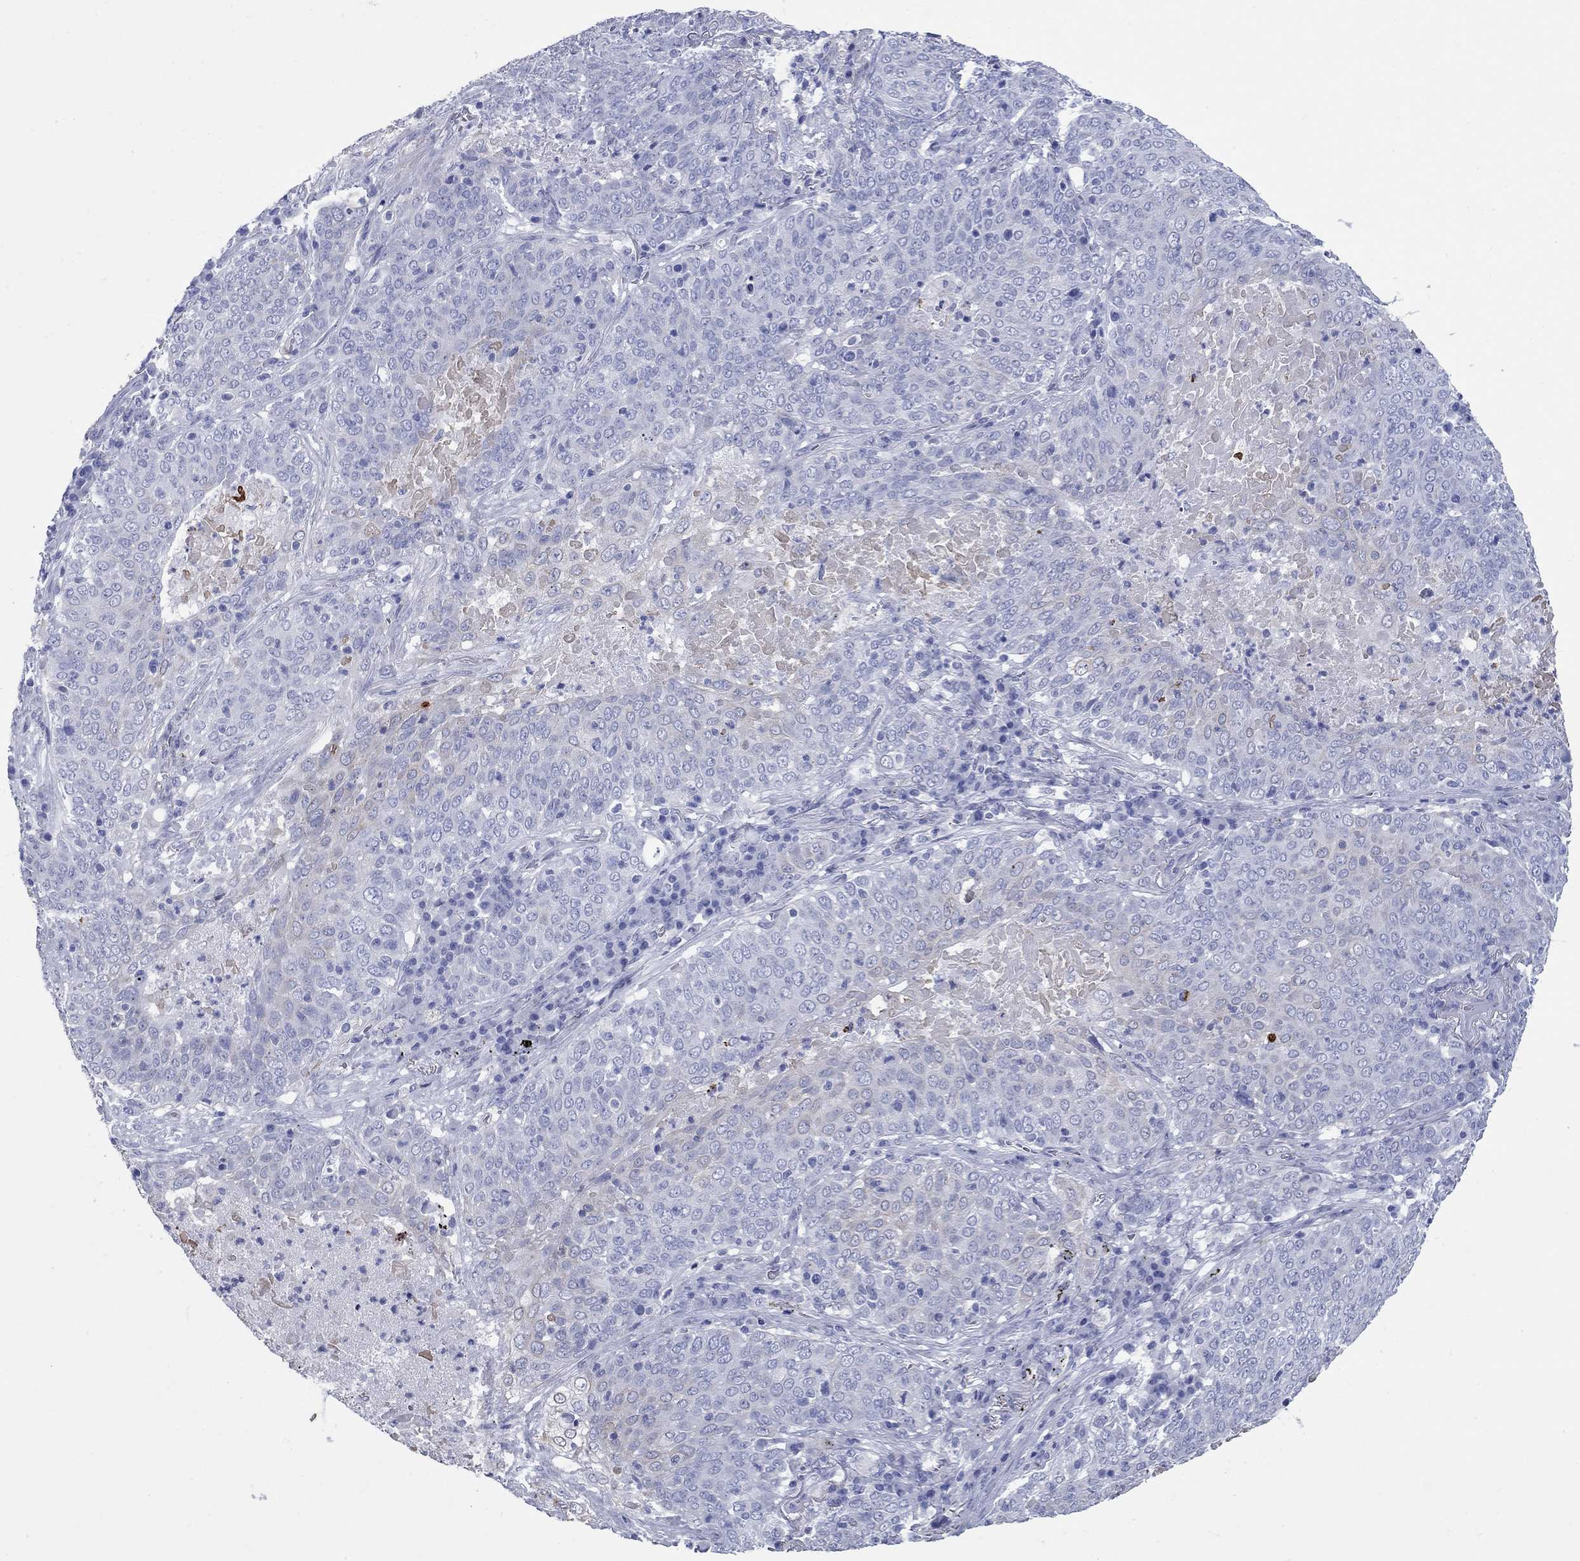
{"staining": {"intensity": "negative", "quantity": "none", "location": "none"}, "tissue": "lung cancer", "cell_type": "Tumor cells", "image_type": "cancer", "snomed": [{"axis": "morphology", "description": "Squamous cell carcinoma, NOS"}, {"axis": "topography", "description": "Lung"}], "caption": "Lung cancer stained for a protein using immunohistochemistry displays no staining tumor cells.", "gene": "CCNA1", "patient": {"sex": "male", "age": 82}}